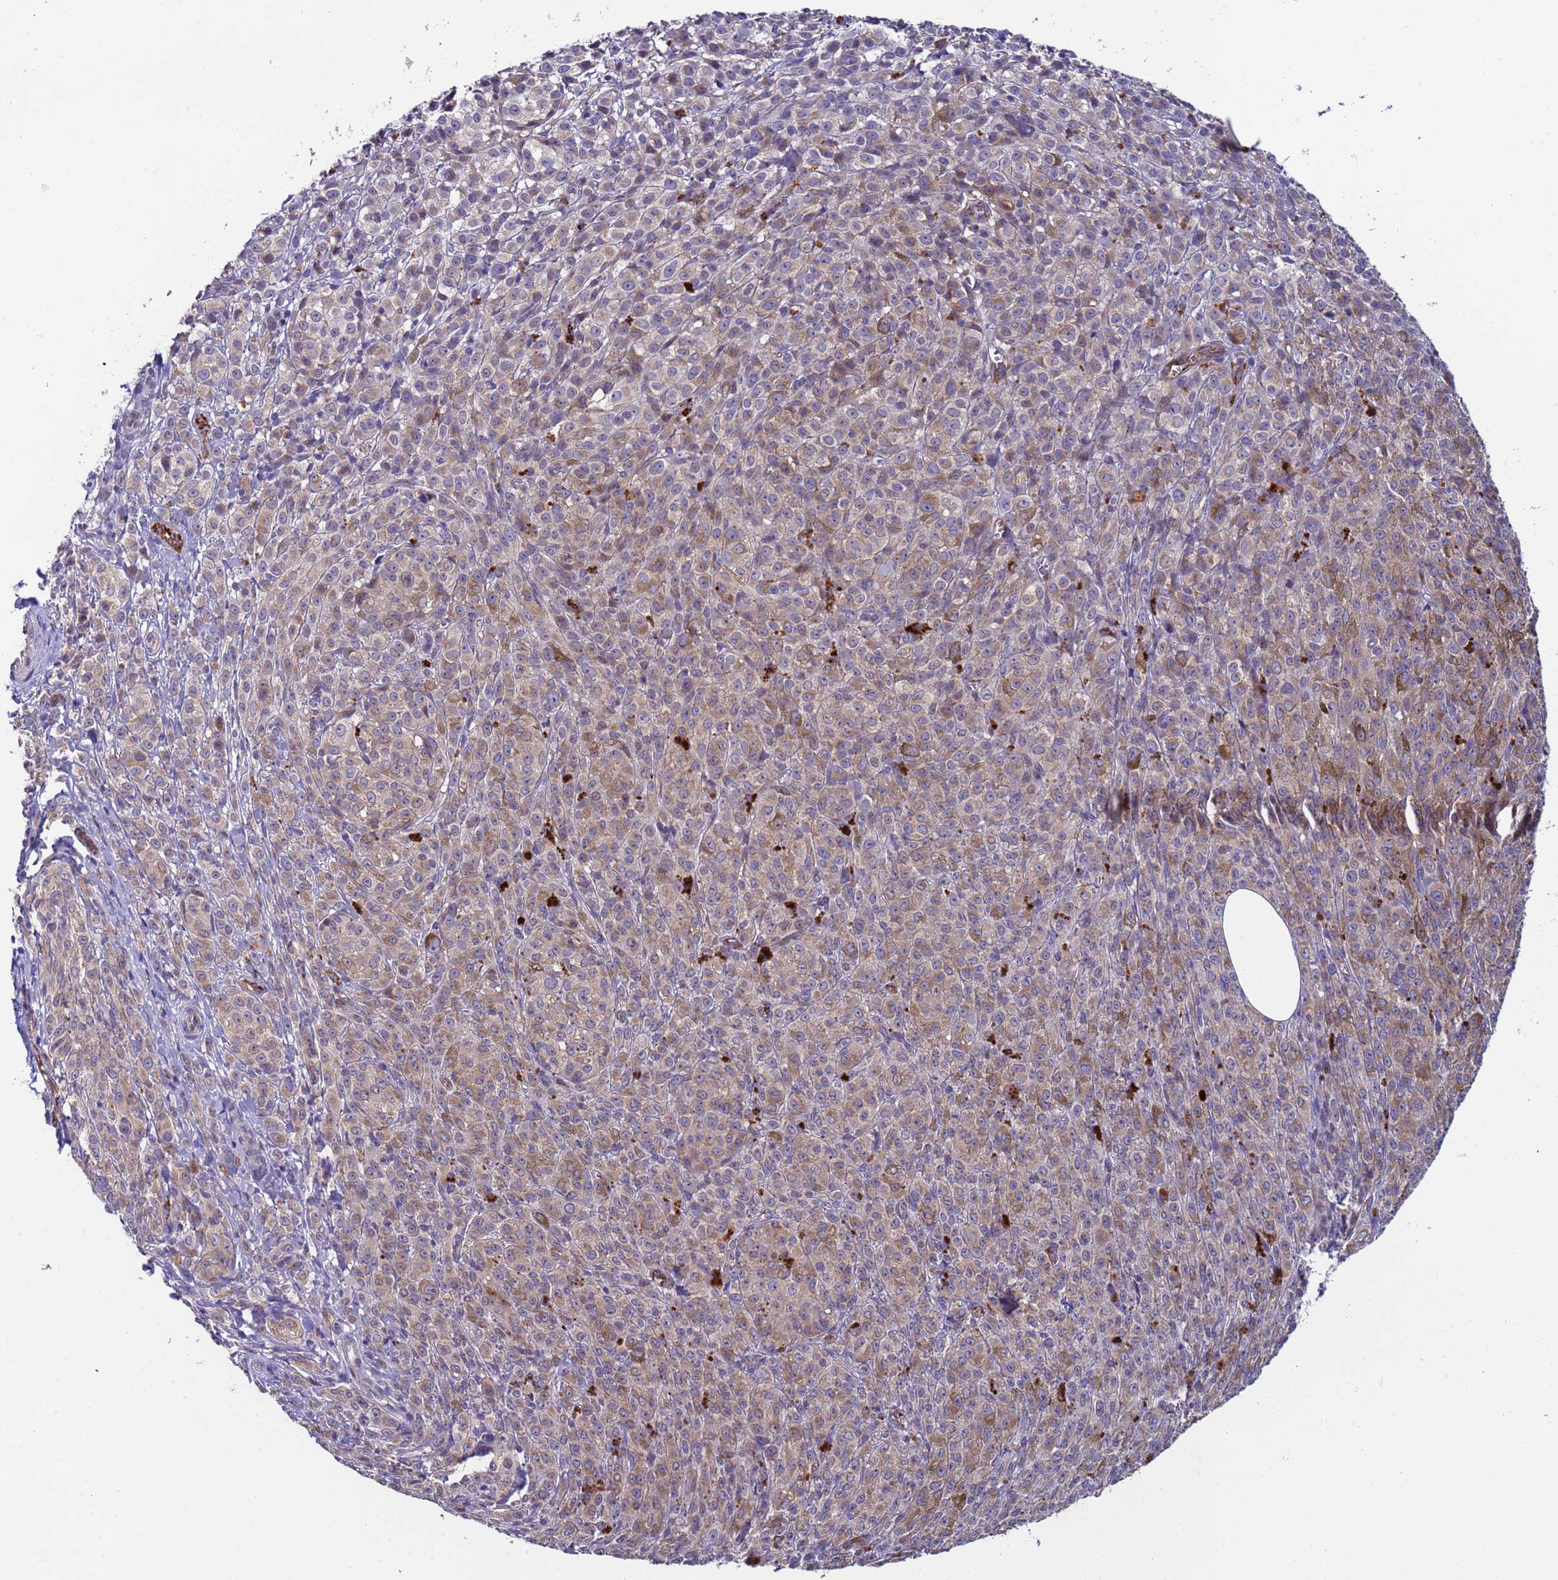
{"staining": {"intensity": "weak", "quantity": ">75%", "location": "cytoplasmic/membranous"}, "tissue": "melanoma", "cell_type": "Tumor cells", "image_type": "cancer", "snomed": [{"axis": "morphology", "description": "Malignant melanoma, NOS"}, {"axis": "topography", "description": "Skin"}], "caption": "Weak cytoplasmic/membranous protein staining is seen in approximately >75% of tumor cells in melanoma. Immunohistochemistry (ihc) stains the protein of interest in brown and the nuclei are stained blue.", "gene": "ZNF248", "patient": {"sex": "female", "age": 52}}